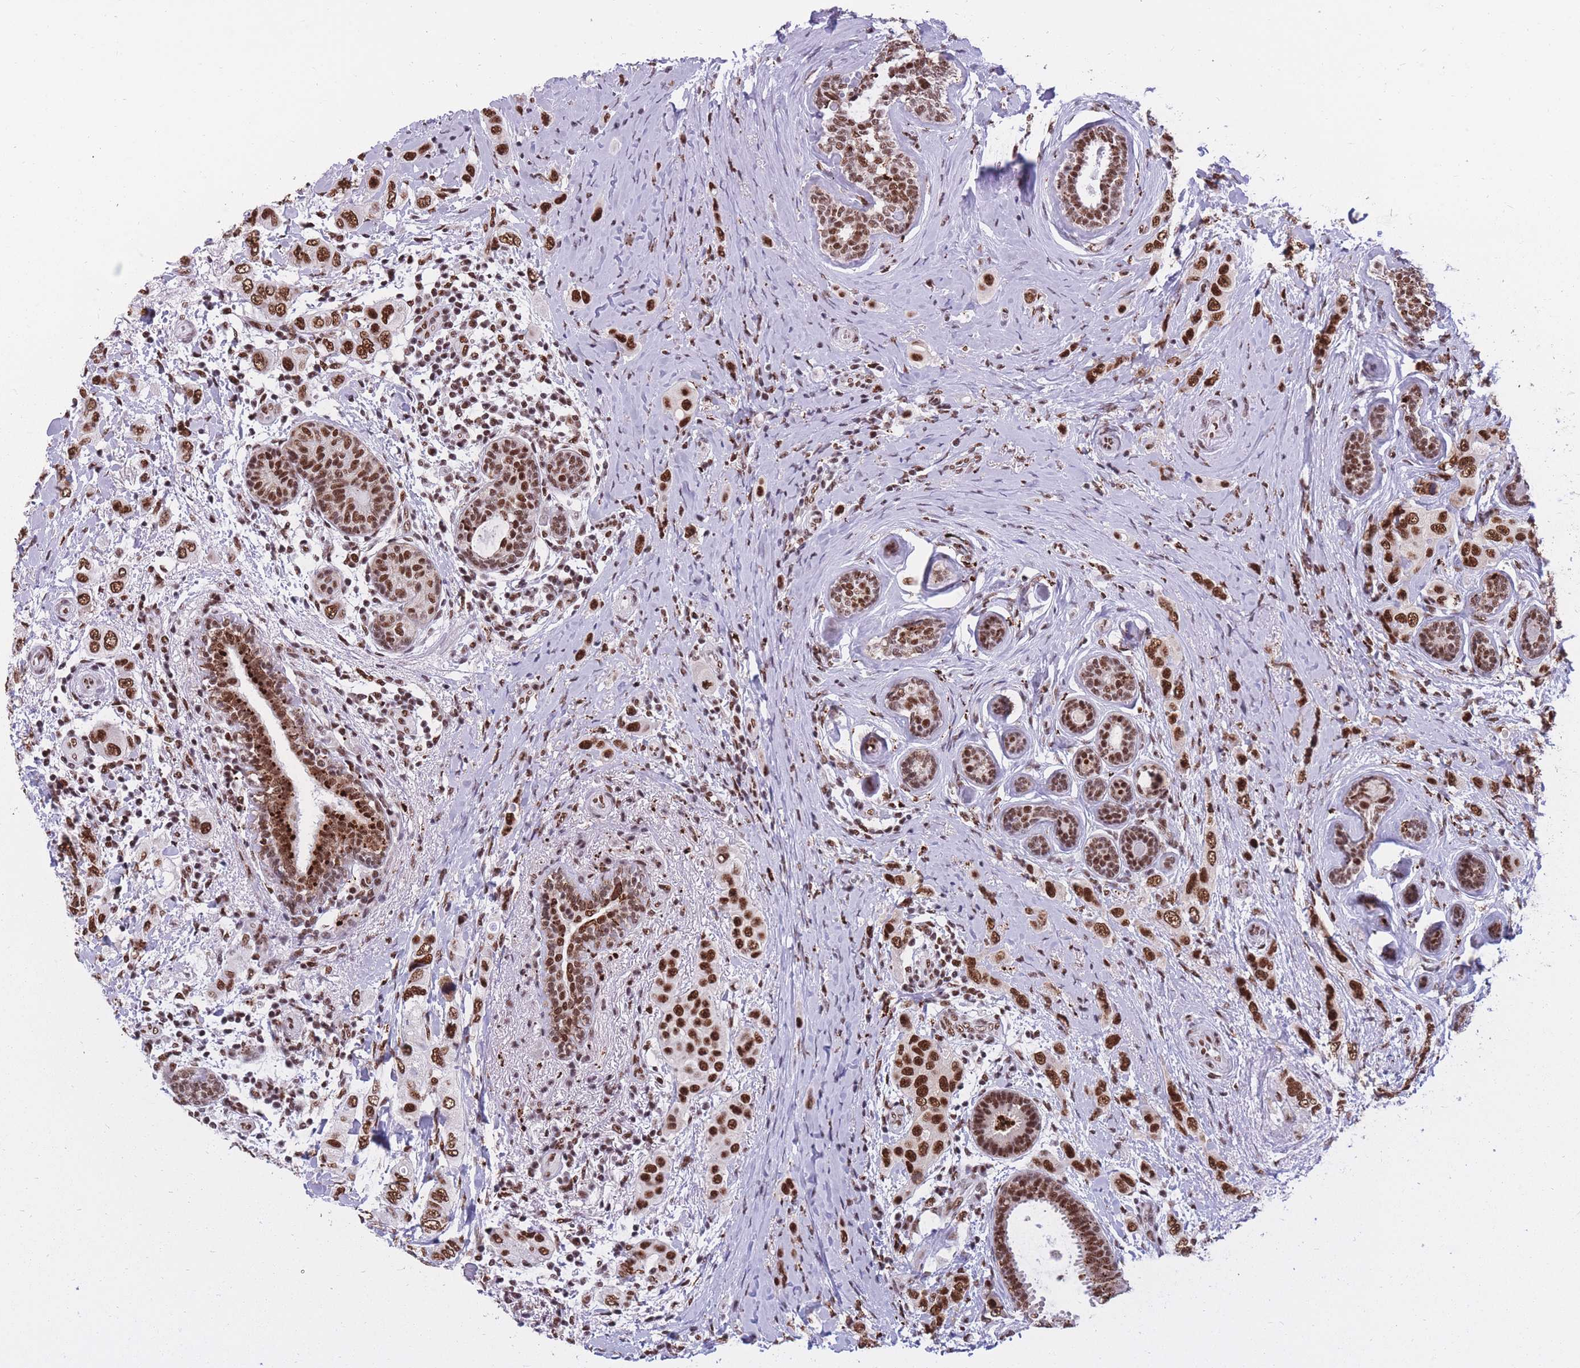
{"staining": {"intensity": "strong", "quantity": ">75%", "location": "nuclear"}, "tissue": "breast cancer", "cell_type": "Tumor cells", "image_type": "cancer", "snomed": [{"axis": "morphology", "description": "Lobular carcinoma"}, {"axis": "topography", "description": "Breast"}], "caption": "This is an image of immunohistochemistry (IHC) staining of lobular carcinoma (breast), which shows strong expression in the nuclear of tumor cells.", "gene": "PRPF19", "patient": {"sex": "female", "age": 51}}